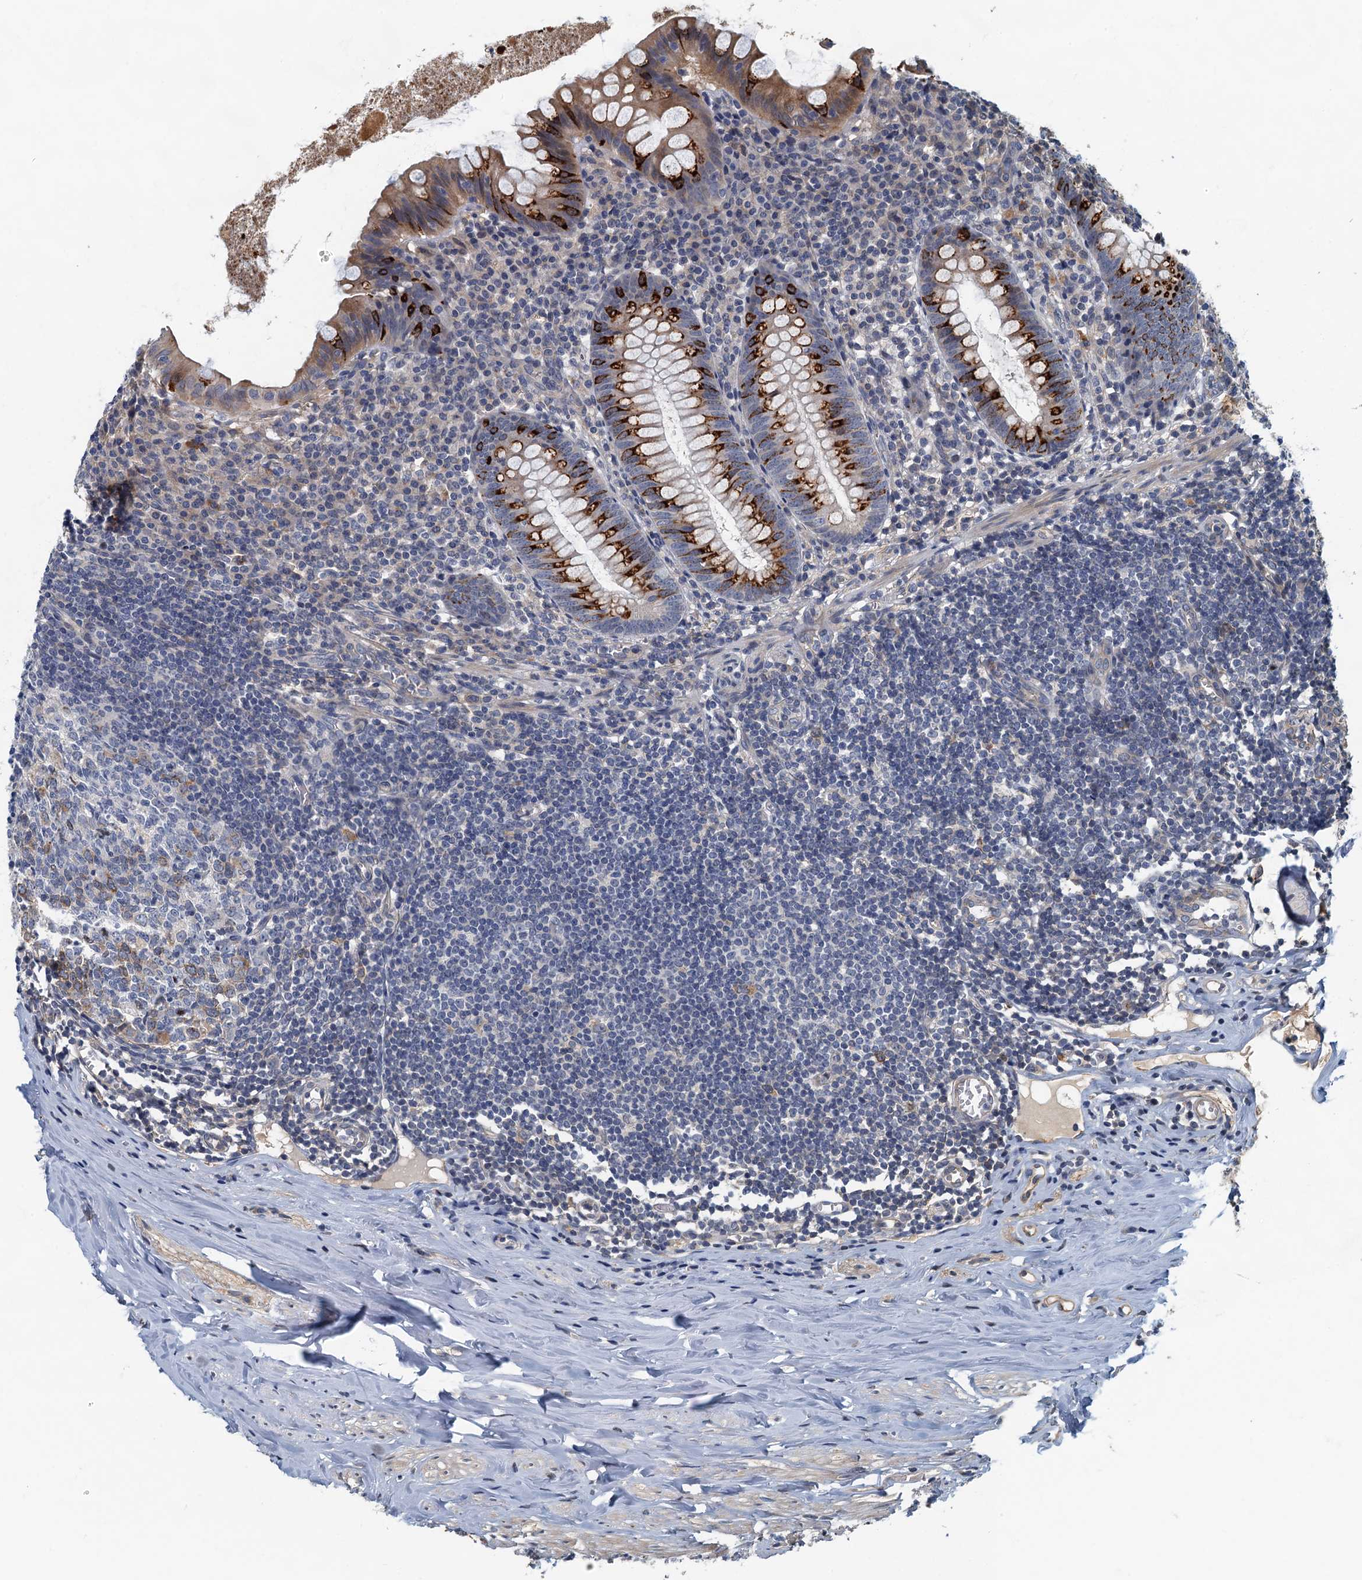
{"staining": {"intensity": "strong", "quantity": "25%-75%", "location": "cytoplasmic/membranous"}, "tissue": "appendix", "cell_type": "Glandular cells", "image_type": "normal", "snomed": [{"axis": "morphology", "description": "Normal tissue, NOS"}, {"axis": "topography", "description": "Appendix"}], "caption": "The image reveals a brown stain indicating the presence of a protein in the cytoplasmic/membranous of glandular cells in appendix.", "gene": "CKAP2L", "patient": {"sex": "female", "age": 51}}